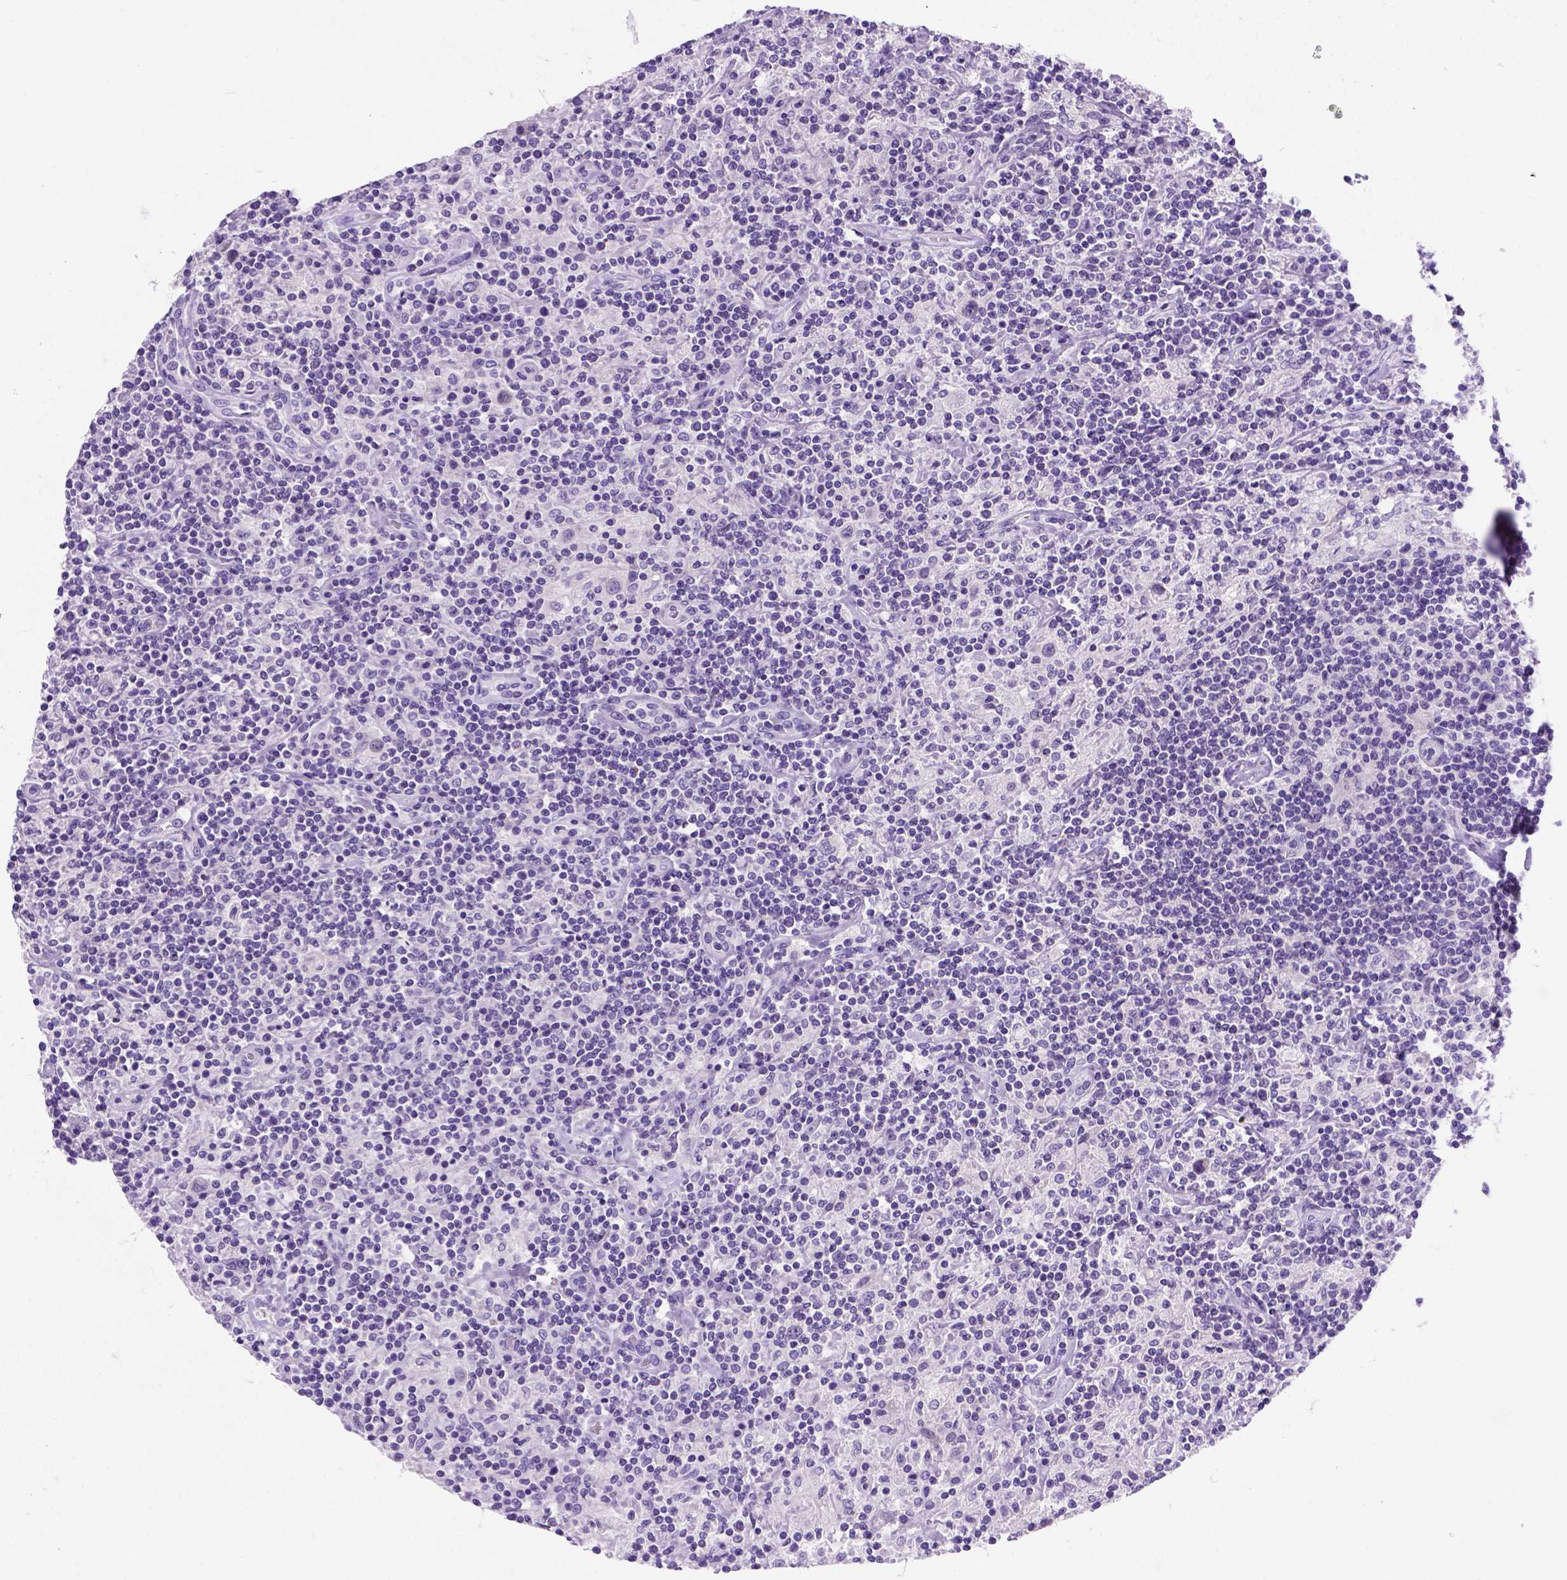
{"staining": {"intensity": "negative", "quantity": "none", "location": "none"}, "tissue": "lymphoma", "cell_type": "Tumor cells", "image_type": "cancer", "snomed": [{"axis": "morphology", "description": "Hodgkin's disease, NOS"}, {"axis": "topography", "description": "Lymph node"}], "caption": "Tumor cells are negative for protein expression in human Hodgkin's disease.", "gene": "FOXI1", "patient": {"sex": "male", "age": 70}}